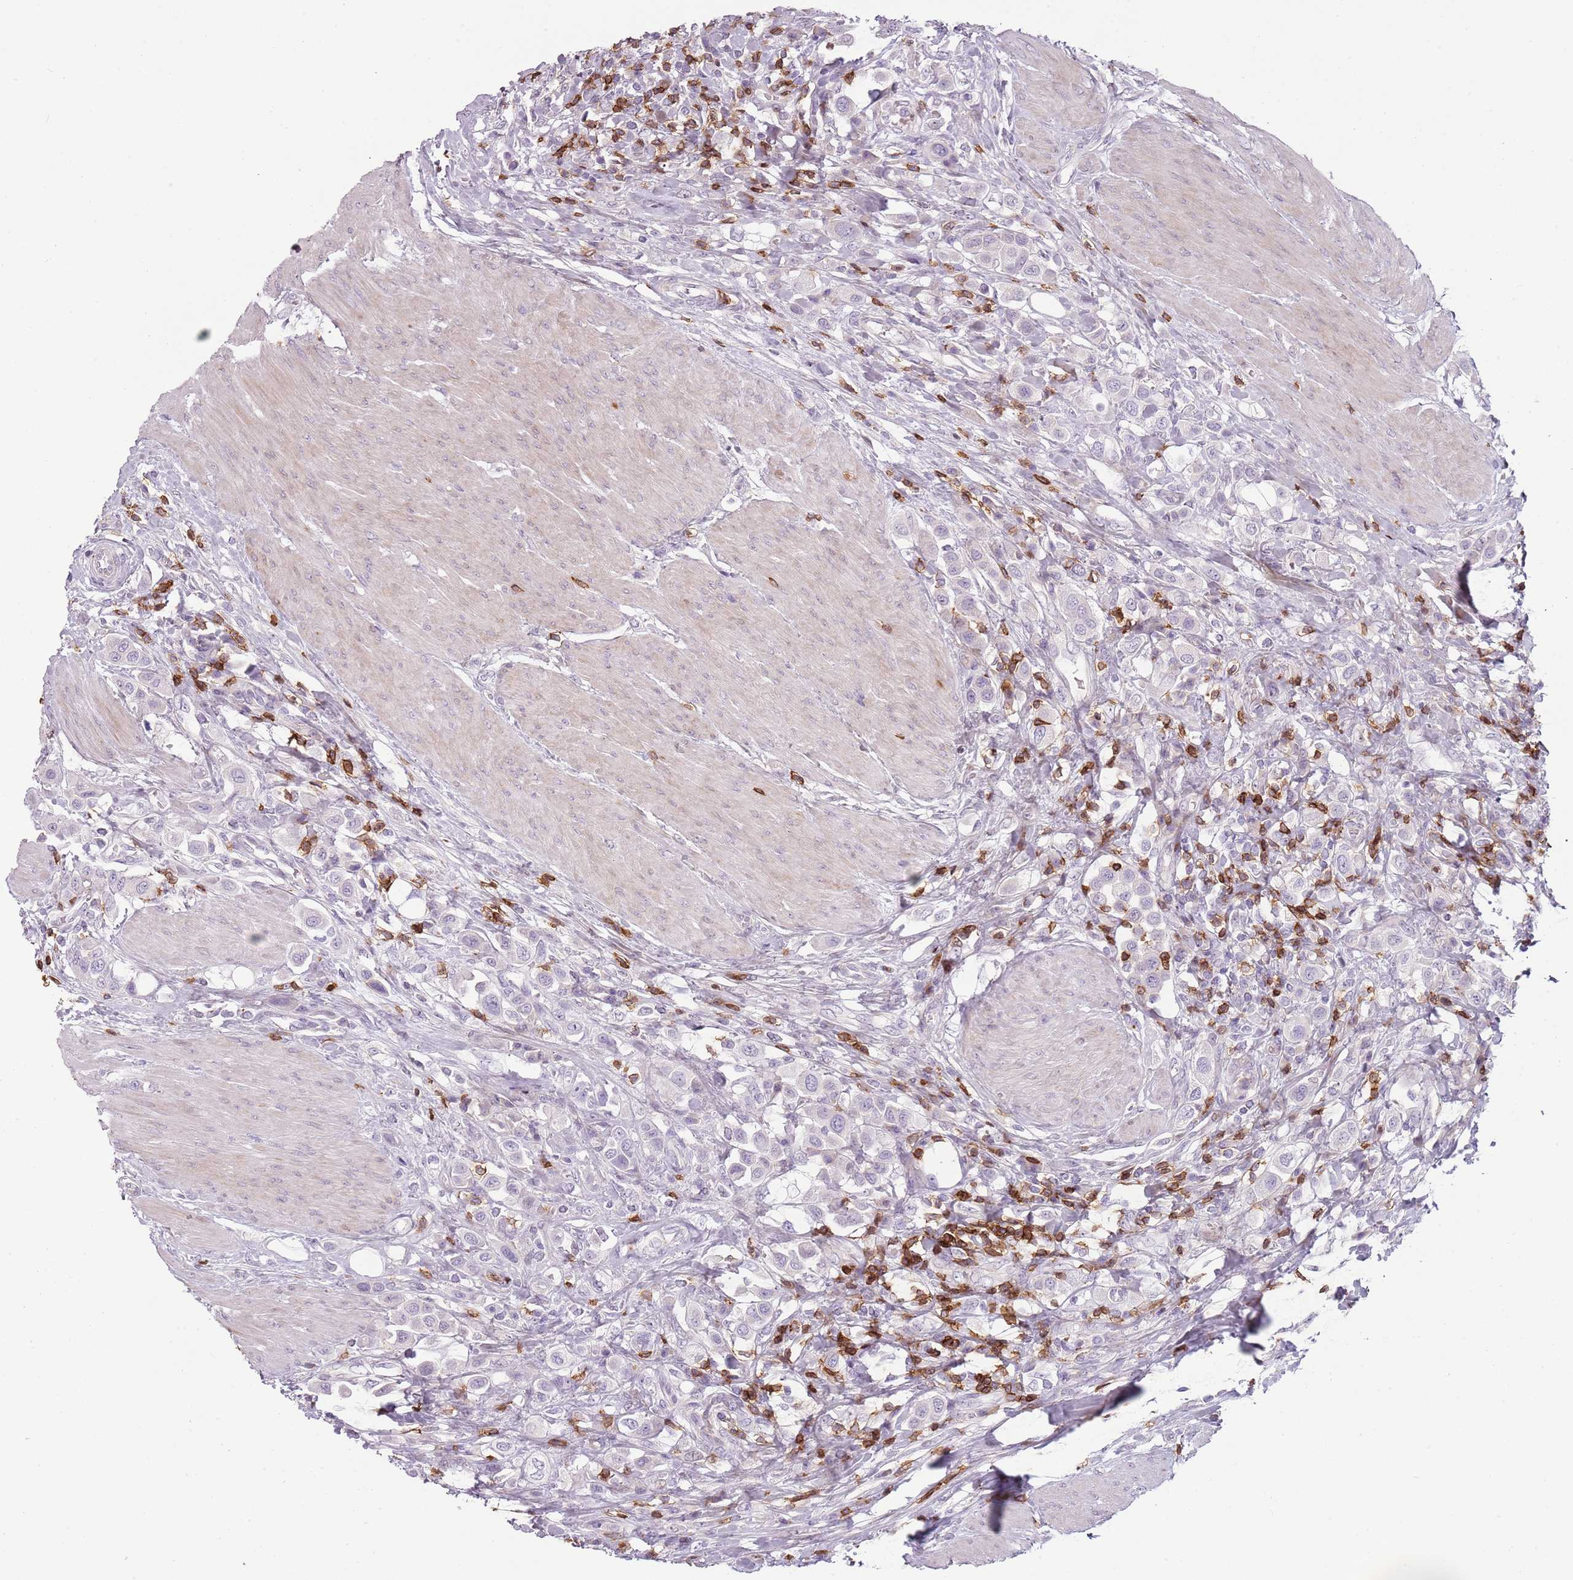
{"staining": {"intensity": "negative", "quantity": "none", "location": "none"}, "tissue": "urothelial cancer", "cell_type": "Tumor cells", "image_type": "cancer", "snomed": [{"axis": "morphology", "description": "Urothelial carcinoma, High grade"}, {"axis": "topography", "description": "Urinary bladder"}], "caption": "Immunohistochemical staining of high-grade urothelial carcinoma reveals no significant positivity in tumor cells. The staining was performed using DAB to visualize the protein expression in brown, while the nuclei were stained in blue with hematoxylin (Magnification: 20x).", "gene": "ZNF583", "patient": {"sex": "male", "age": 50}}